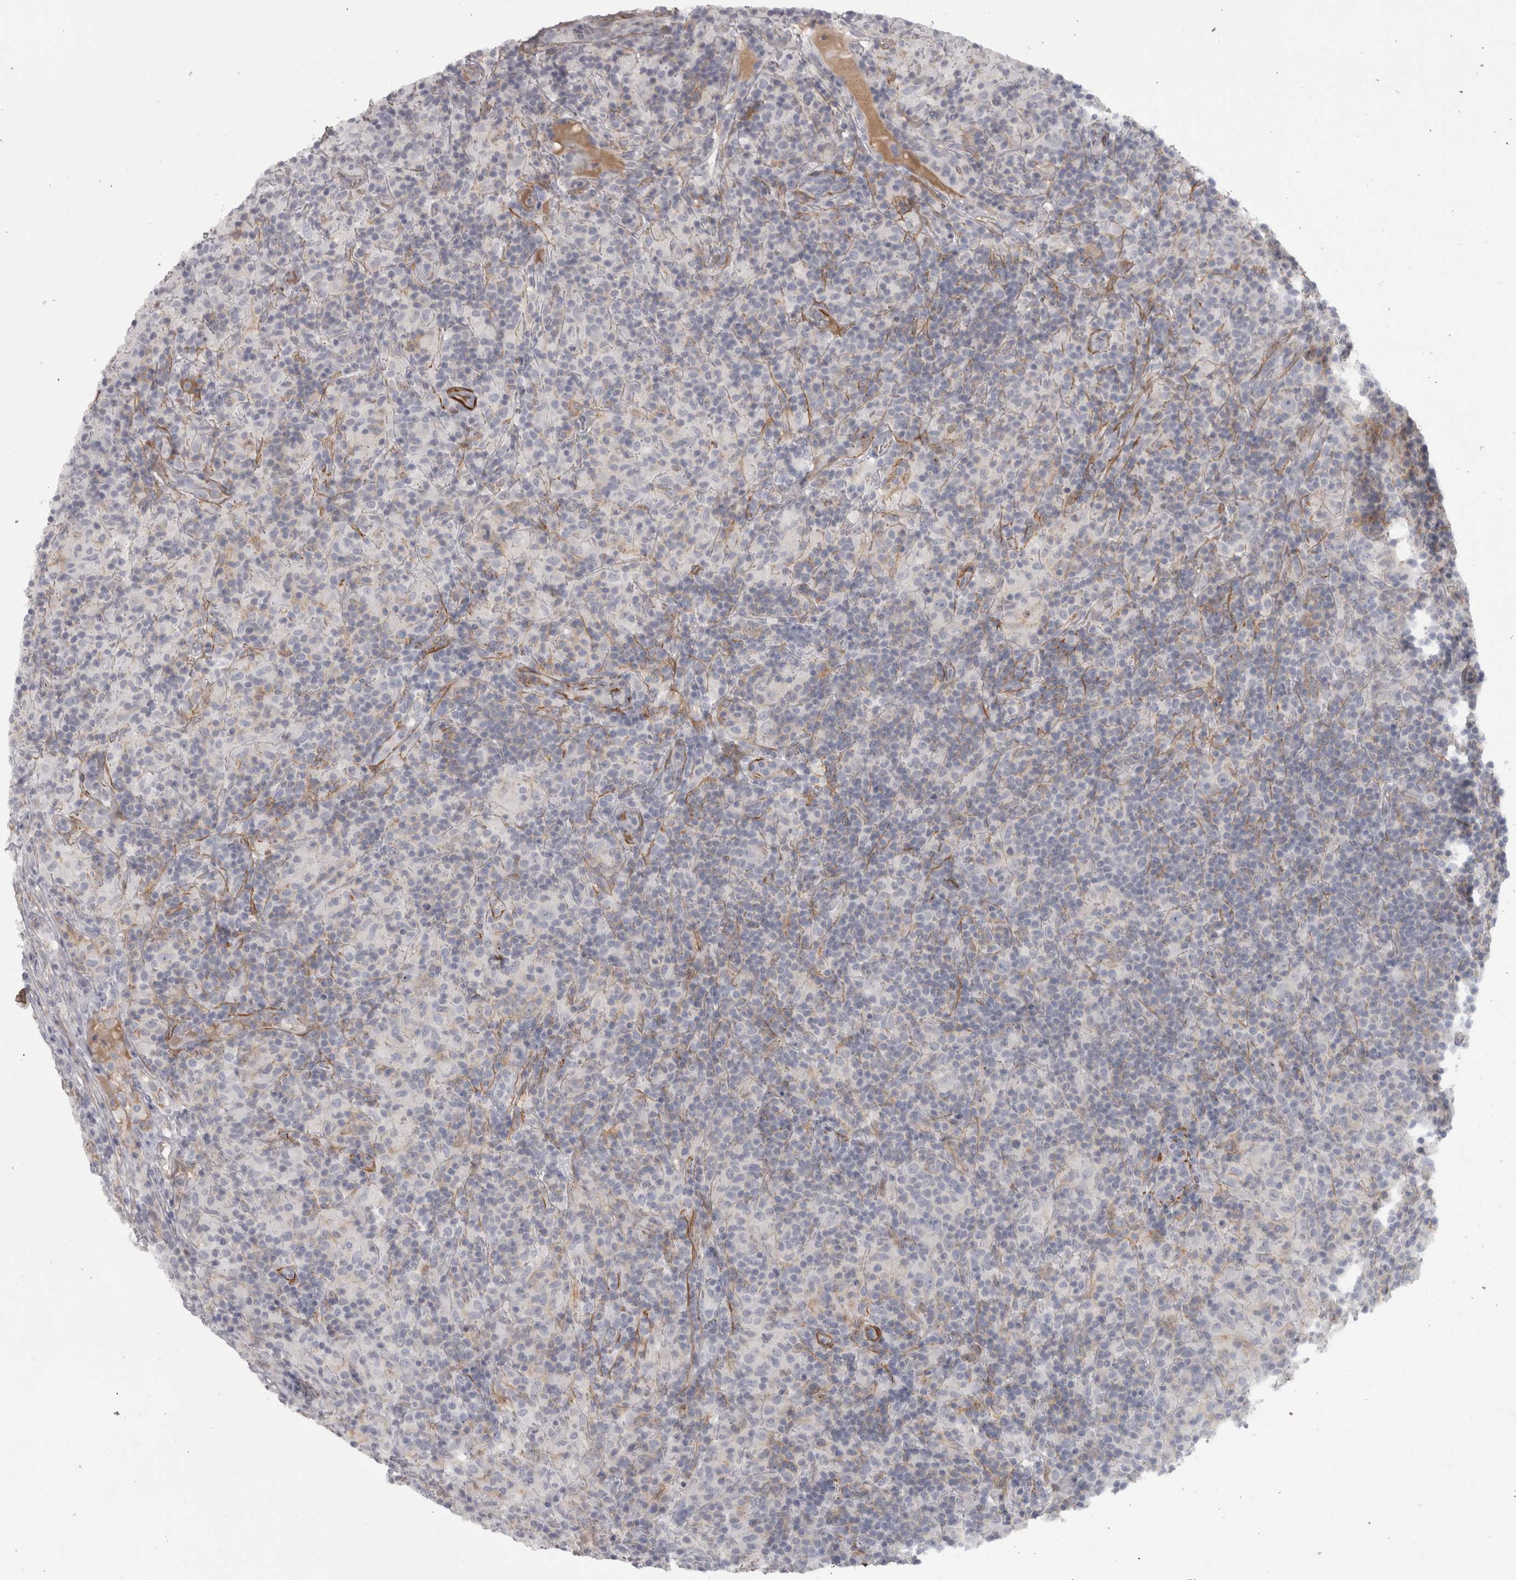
{"staining": {"intensity": "negative", "quantity": "none", "location": "none"}, "tissue": "lymphoma", "cell_type": "Tumor cells", "image_type": "cancer", "snomed": [{"axis": "morphology", "description": "Hodgkin's disease, NOS"}, {"axis": "topography", "description": "Lymph node"}], "caption": "Hodgkin's disease stained for a protein using IHC reveals no staining tumor cells.", "gene": "PPP1R12B", "patient": {"sex": "male", "age": 70}}